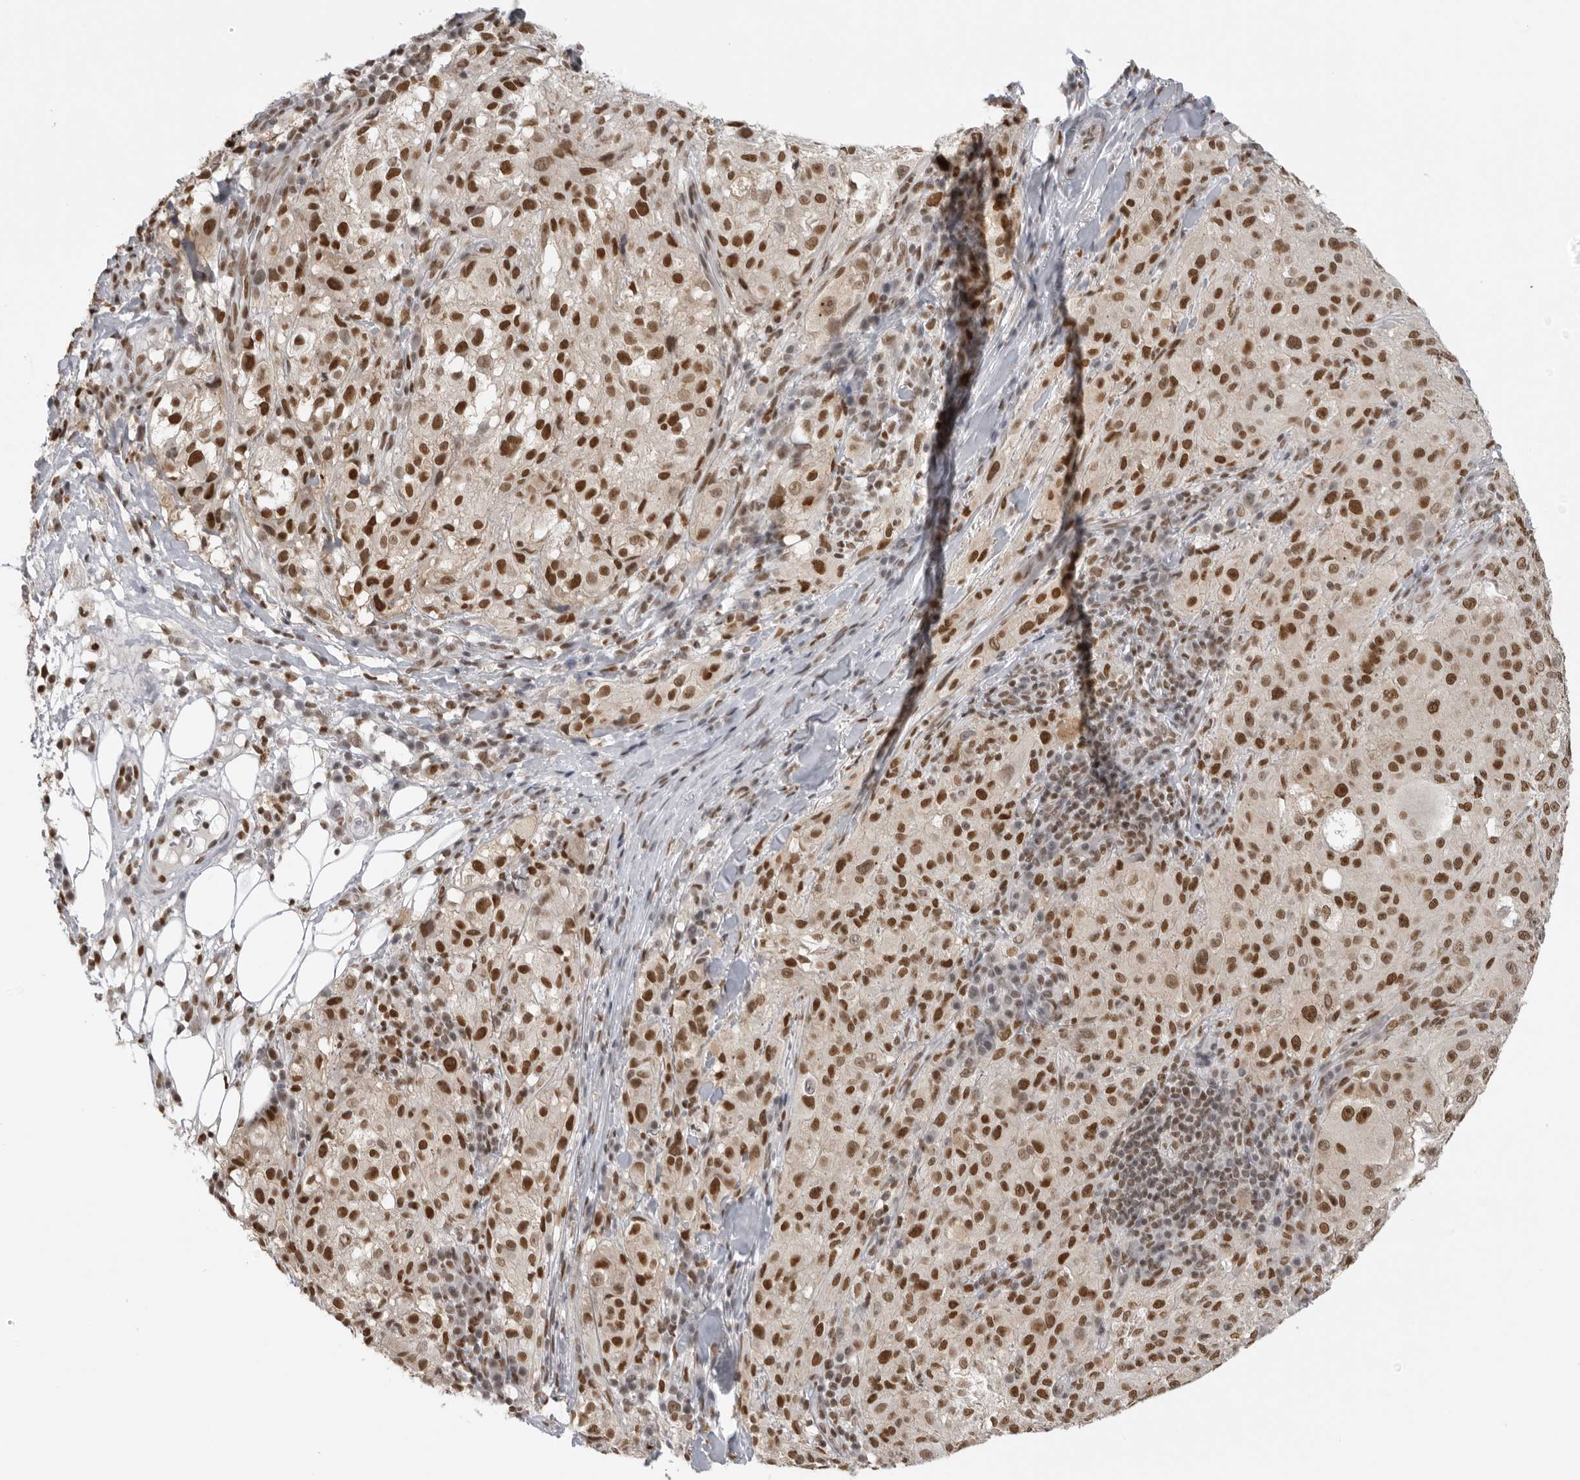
{"staining": {"intensity": "strong", "quantity": ">75%", "location": "nuclear"}, "tissue": "melanoma", "cell_type": "Tumor cells", "image_type": "cancer", "snomed": [{"axis": "morphology", "description": "Necrosis, NOS"}, {"axis": "morphology", "description": "Malignant melanoma, NOS"}, {"axis": "topography", "description": "Skin"}], "caption": "Tumor cells display high levels of strong nuclear expression in approximately >75% of cells in melanoma.", "gene": "RPA2", "patient": {"sex": "female", "age": 87}}